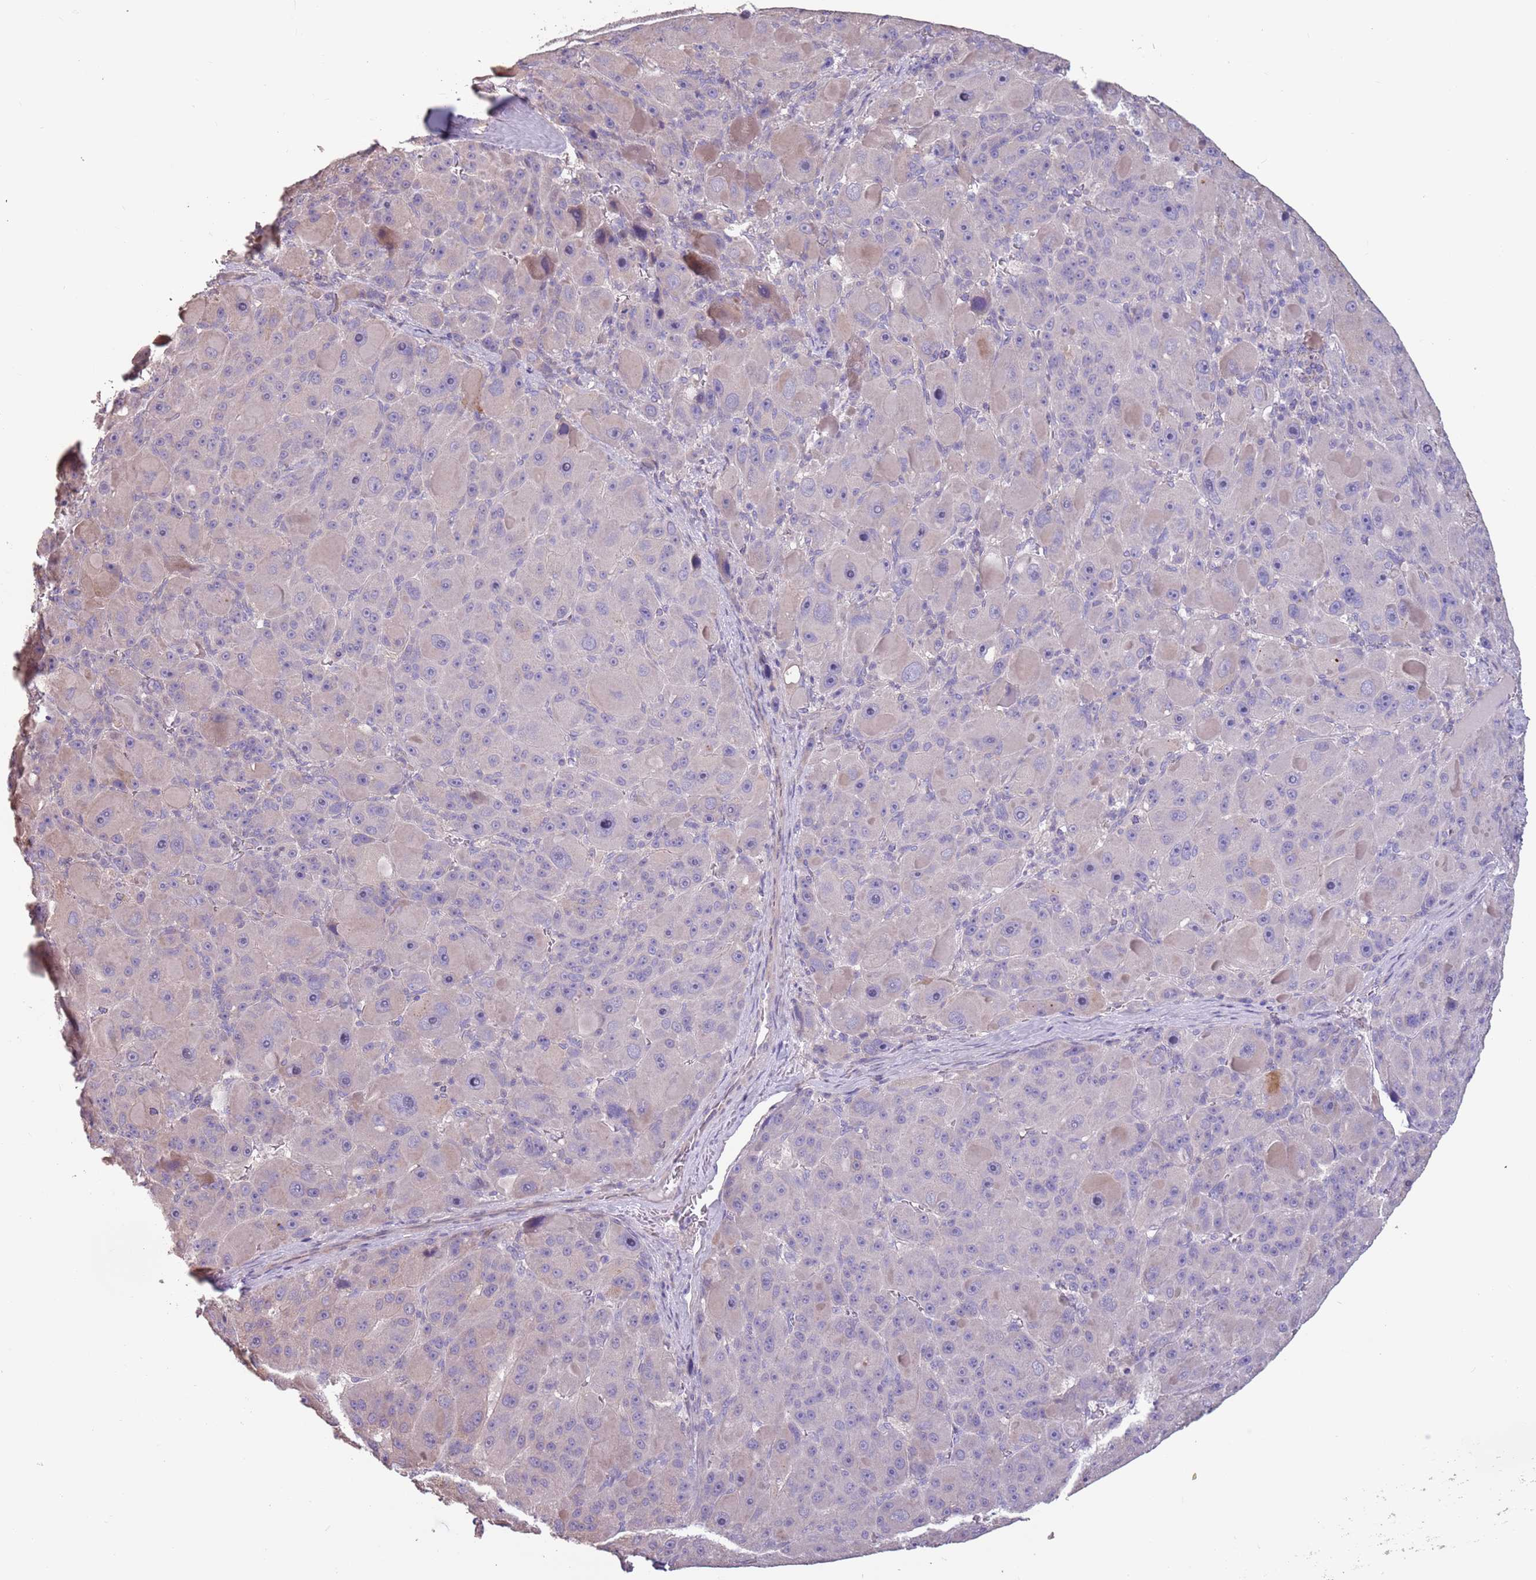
{"staining": {"intensity": "negative", "quantity": "none", "location": "none"}, "tissue": "liver cancer", "cell_type": "Tumor cells", "image_type": "cancer", "snomed": [{"axis": "morphology", "description": "Carcinoma, Hepatocellular, NOS"}, {"axis": "topography", "description": "Liver"}], "caption": "Micrograph shows no protein expression in tumor cells of hepatocellular carcinoma (liver) tissue.", "gene": "MBD3L1", "patient": {"sex": "male", "age": 76}}